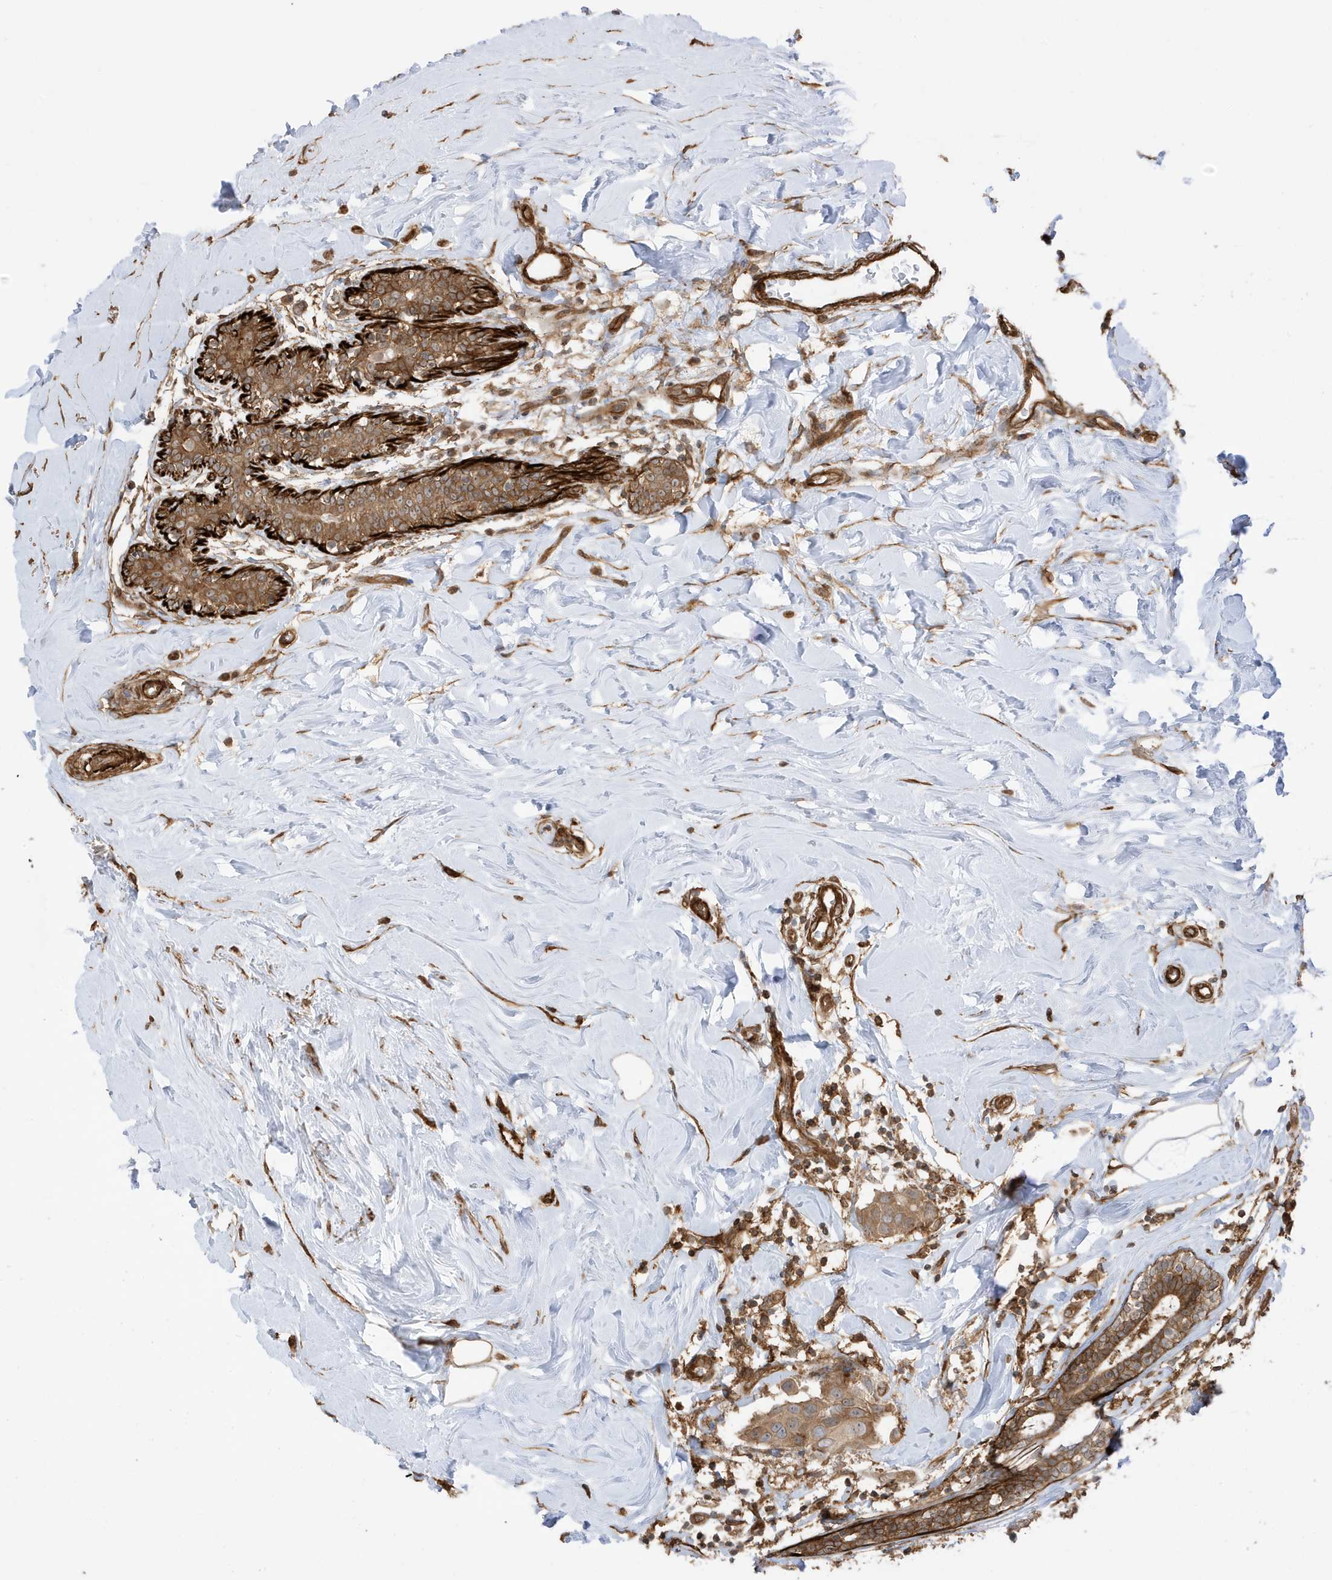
{"staining": {"intensity": "moderate", "quantity": ">75%", "location": "cytoplasmic/membranous"}, "tissue": "breast cancer", "cell_type": "Tumor cells", "image_type": "cancer", "snomed": [{"axis": "morphology", "description": "Normal tissue, NOS"}, {"axis": "morphology", "description": "Duct carcinoma"}, {"axis": "topography", "description": "Breast"}], "caption": "Breast intraductal carcinoma stained for a protein shows moderate cytoplasmic/membranous positivity in tumor cells. (DAB (3,3'-diaminobenzidine) = brown stain, brightfield microscopy at high magnification).", "gene": "CDC42EP3", "patient": {"sex": "female", "age": 39}}